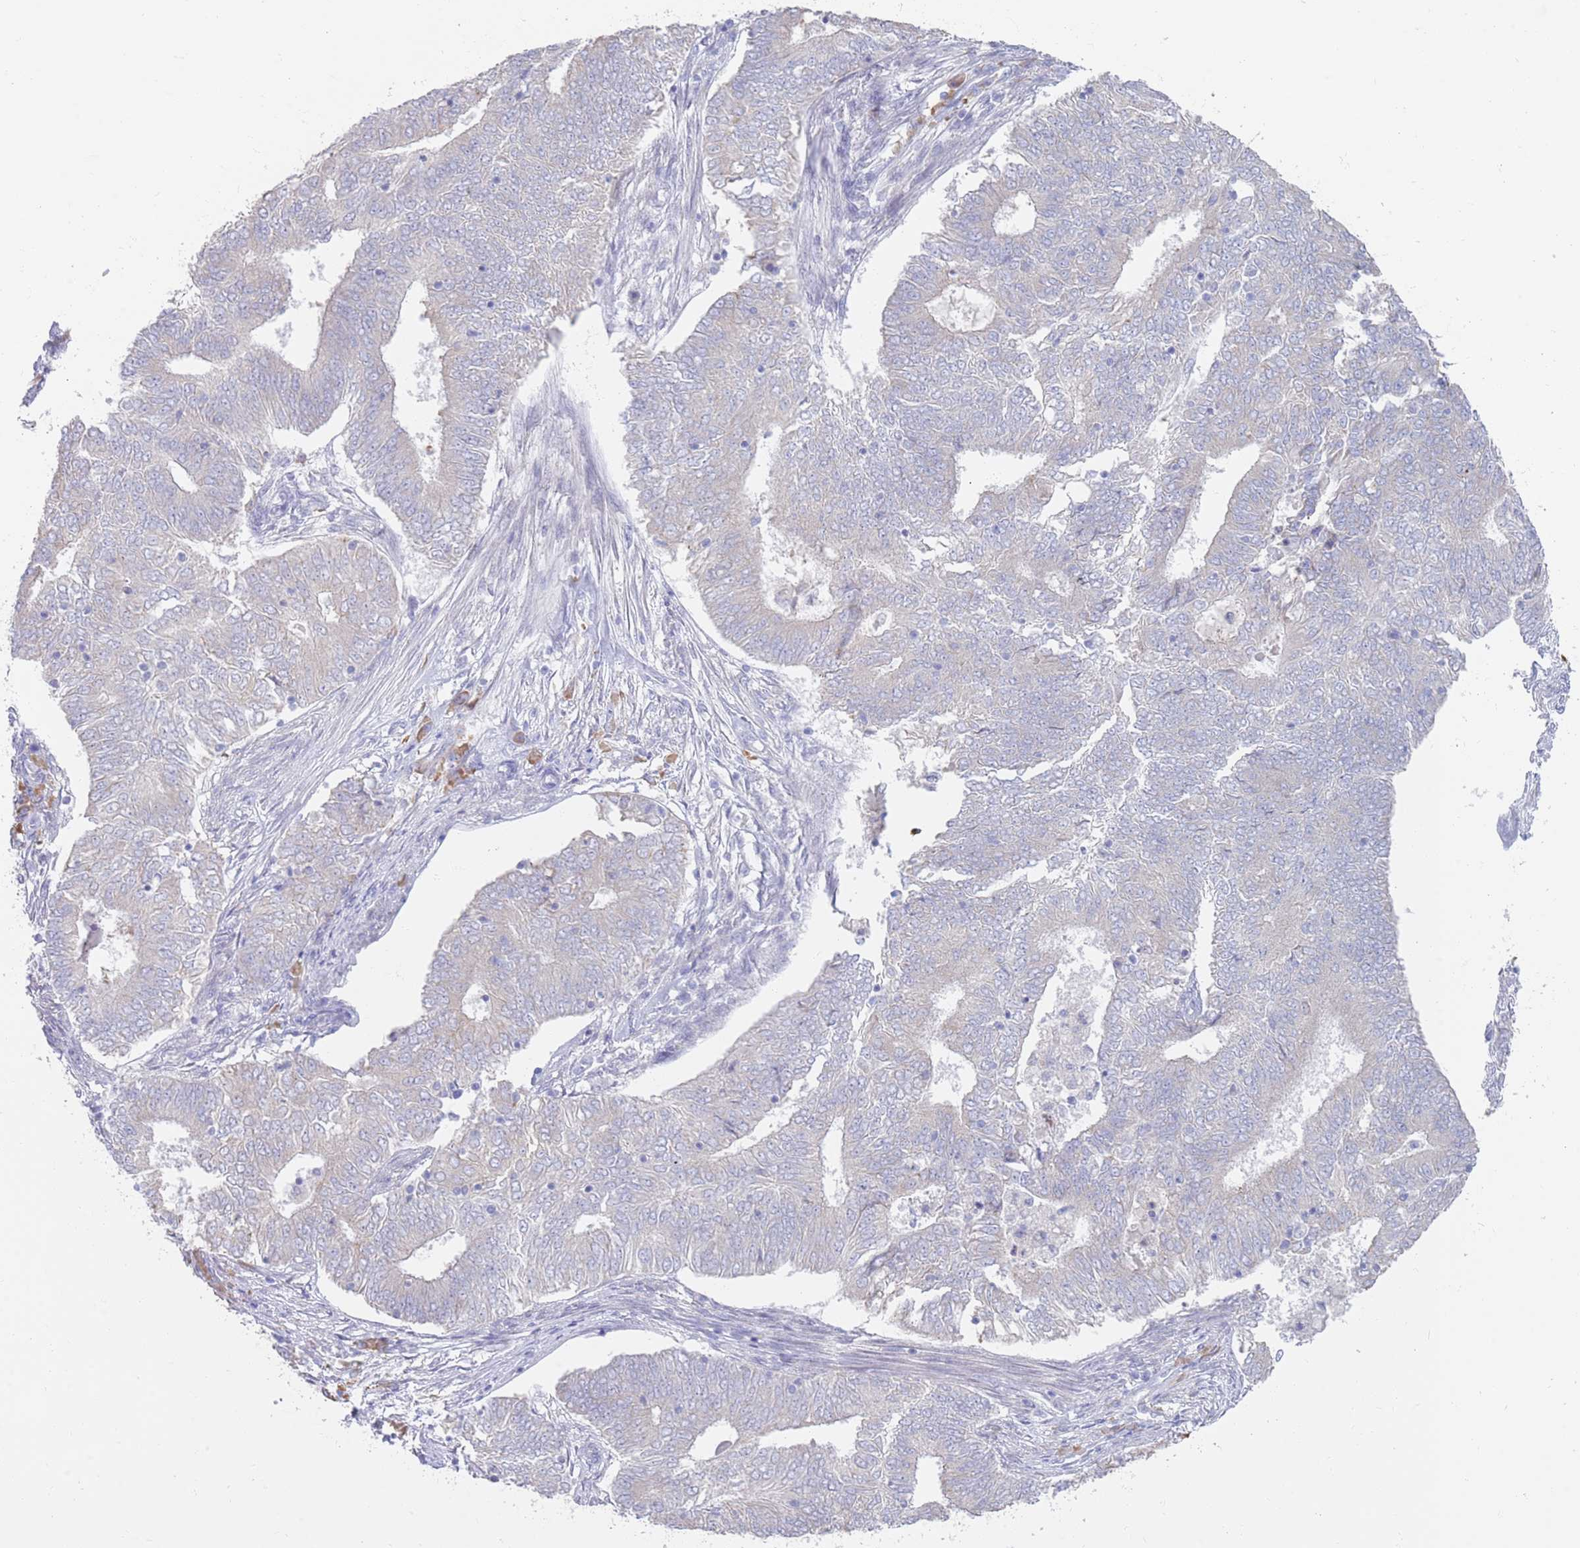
{"staining": {"intensity": "negative", "quantity": "none", "location": "none"}, "tissue": "endometrial cancer", "cell_type": "Tumor cells", "image_type": "cancer", "snomed": [{"axis": "morphology", "description": "Adenocarcinoma, NOS"}, {"axis": "topography", "description": "Endometrium"}], "caption": "Tumor cells are negative for brown protein staining in endometrial adenocarcinoma.", "gene": "CCDC149", "patient": {"sex": "female", "age": 62}}